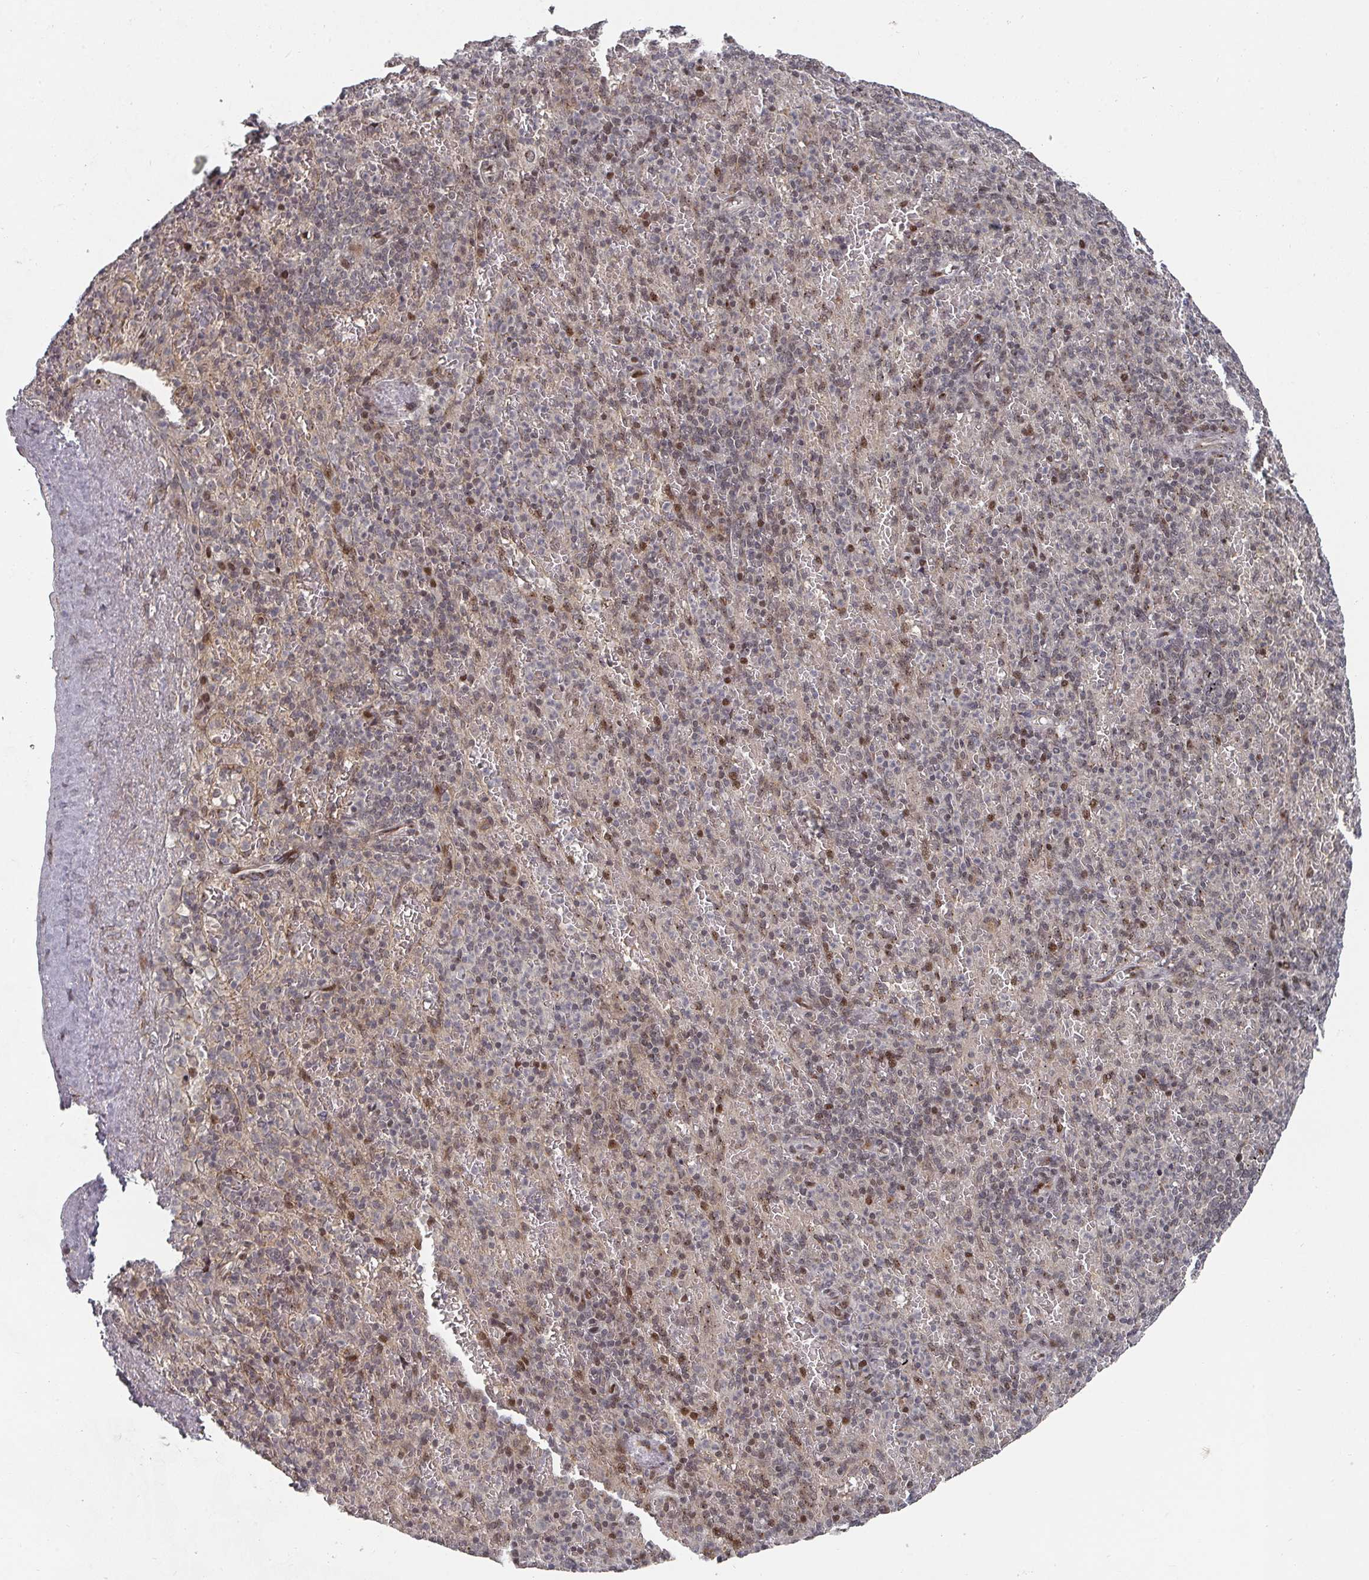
{"staining": {"intensity": "moderate", "quantity": "<25%", "location": "nuclear"}, "tissue": "spleen", "cell_type": "Cells in red pulp", "image_type": "normal", "snomed": [{"axis": "morphology", "description": "Normal tissue, NOS"}, {"axis": "topography", "description": "Spleen"}], "caption": "Immunohistochemical staining of unremarkable spleen reveals moderate nuclear protein expression in approximately <25% of cells in red pulp.", "gene": "KIF1C", "patient": {"sex": "female", "age": 74}}